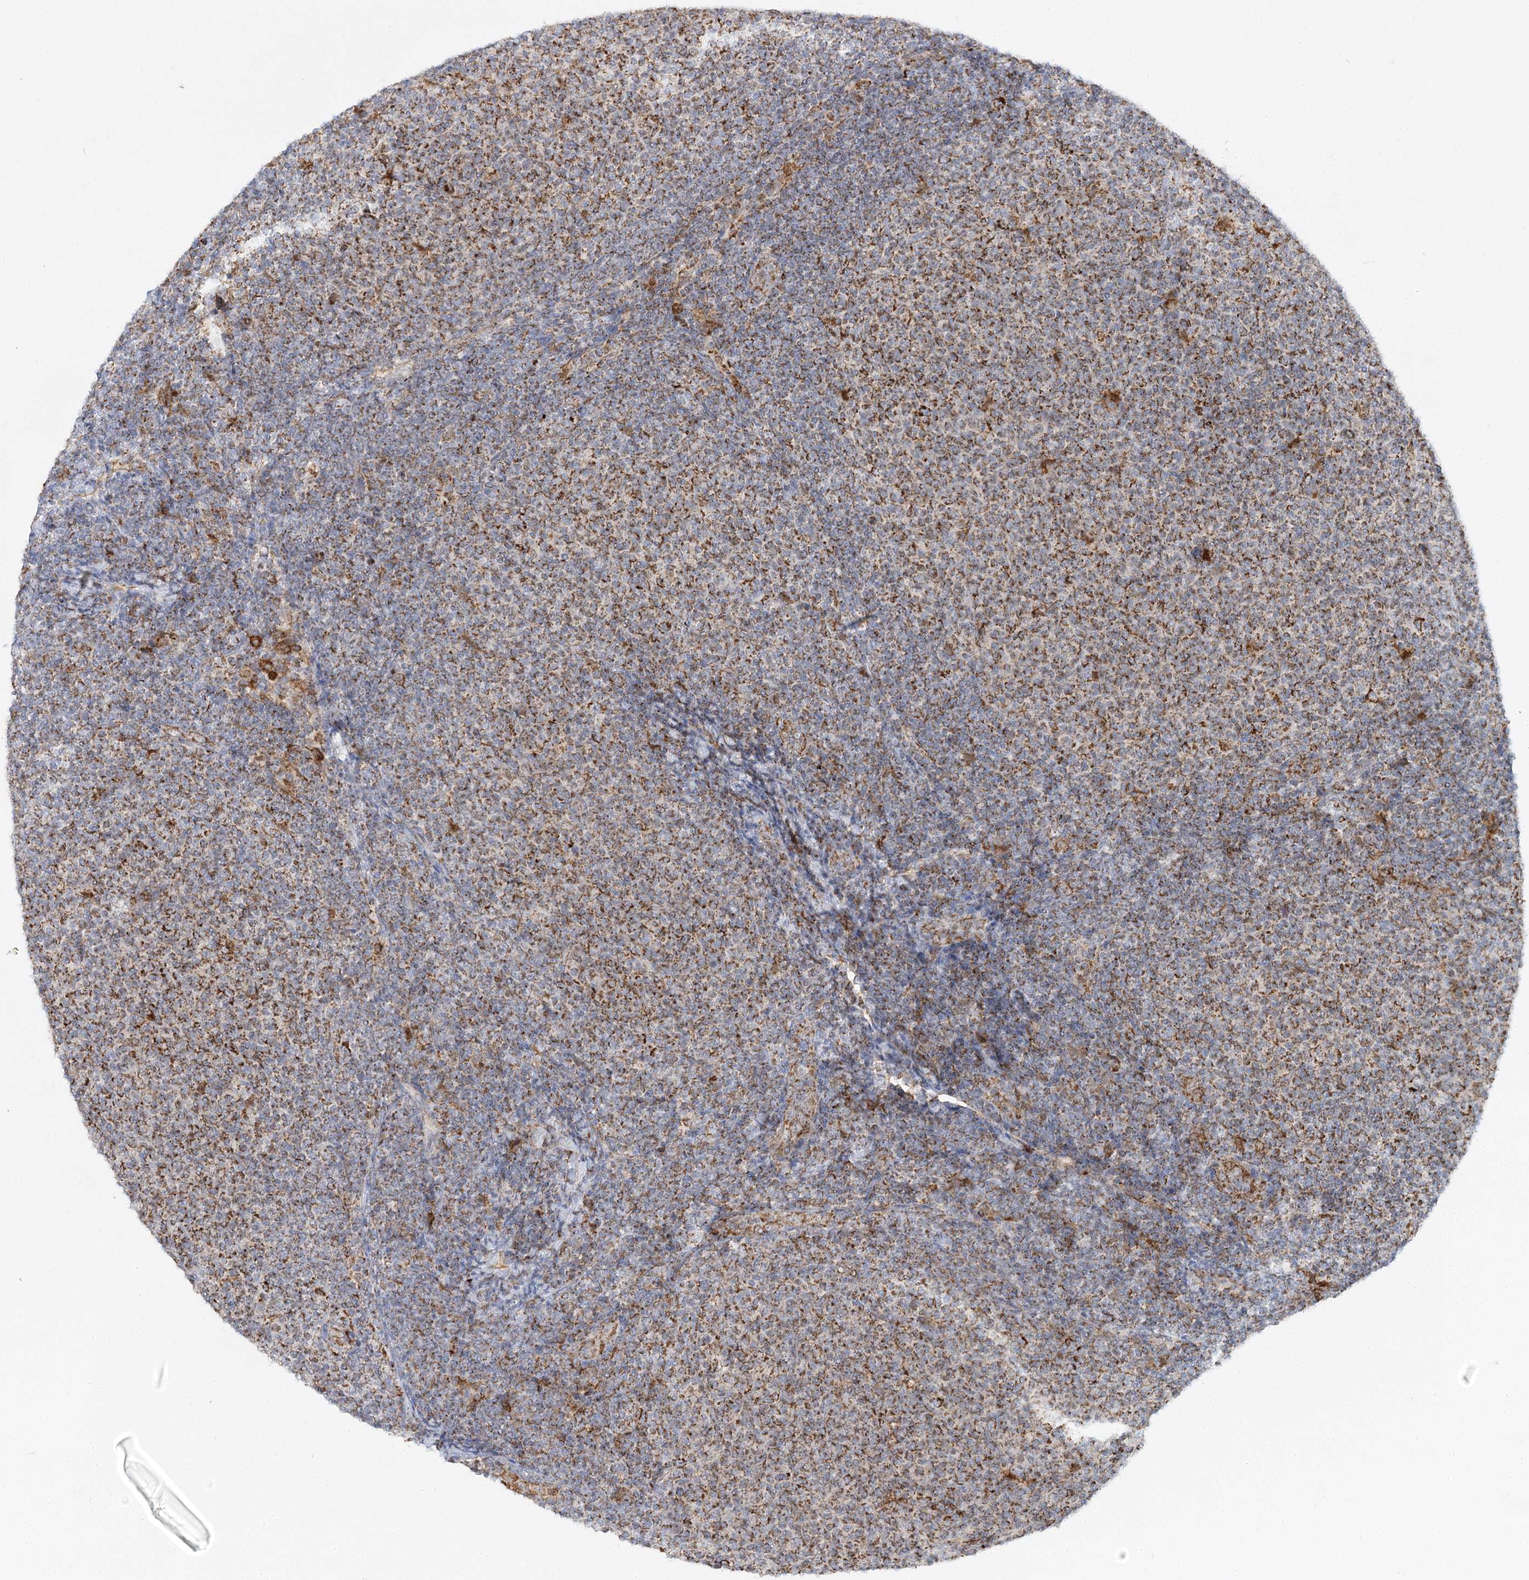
{"staining": {"intensity": "strong", "quantity": "25%-75%", "location": "cytoplasmic/membranous"}, "tissue": "lymphoma", "cell_type": "Tumor cells", "image_type": "cancer", "snomed": [{"axis": "morphology", "description": "Malignant lymphoma, non-Hodgkin's type, Low grade"}, {"axis": "topography", "description": "Lymph node"}], "caption": "Strong cytoplasmic/membranous positivity is present in approximately 25%-75% of tumor cells in lymphoma.", "gene": "TAS1R1", "patient": {"sex": "male", "age": 66}}